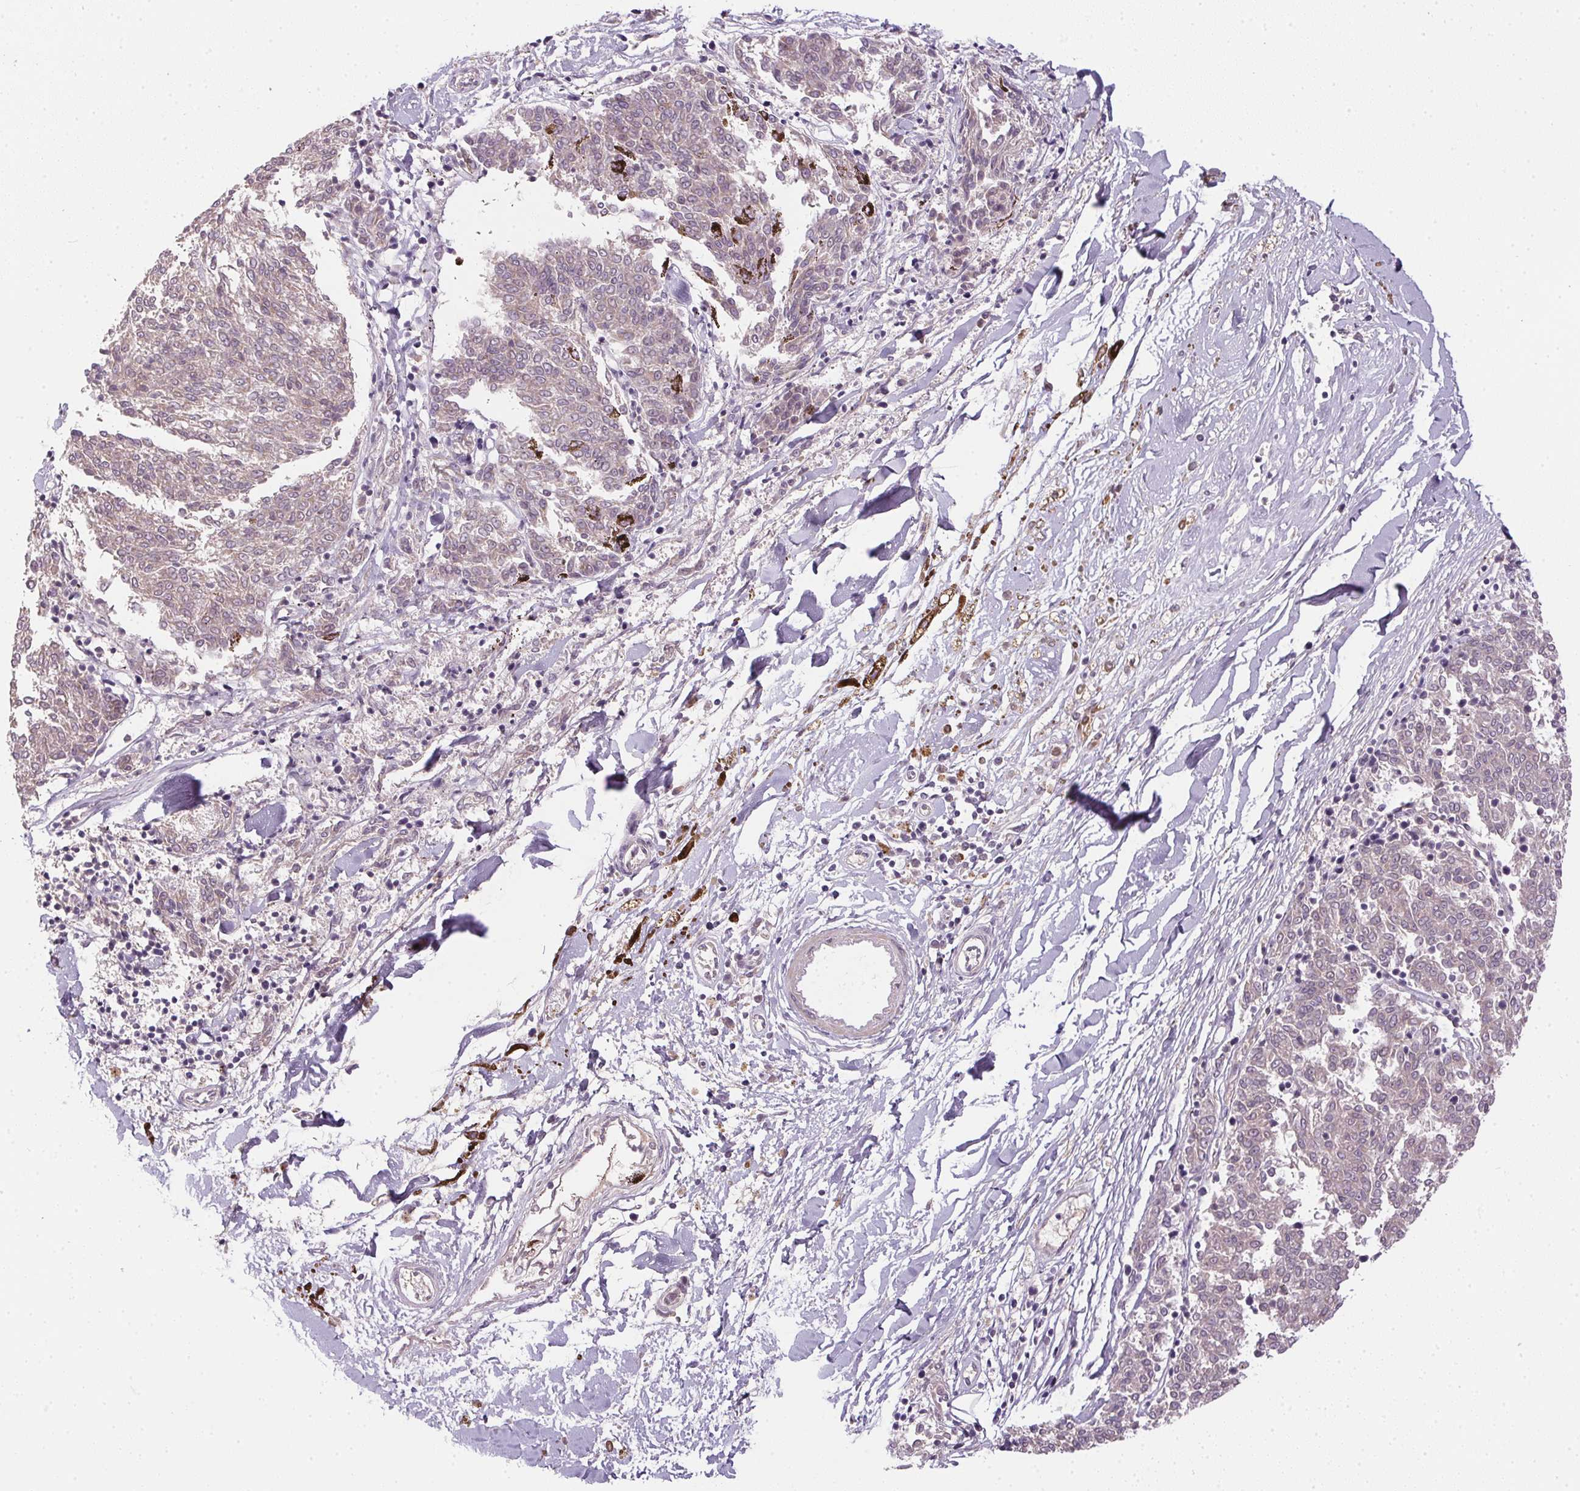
{"staining": {"intensity": "negative", "quantity": "none", "location": "none"}, "tissue": "melanoma", "cell_type": "Tumor cells", "image_type": "cancer", "snomed": [{"axis": "morphology", "description": "Malignant melanoma, NOS"}, {"axis": "topography", "description": "Skin"}], "caption": "Immunohistochemistry (IHC) histopathology image of neoplastic tissue: human malignant melanoma stained with DAB (3,3'-diaminobenzidine) exhibits no significant protein expression in tumor cells.", "gene": "CFAP92", "patient": {"sex": "female", "age": 72}}